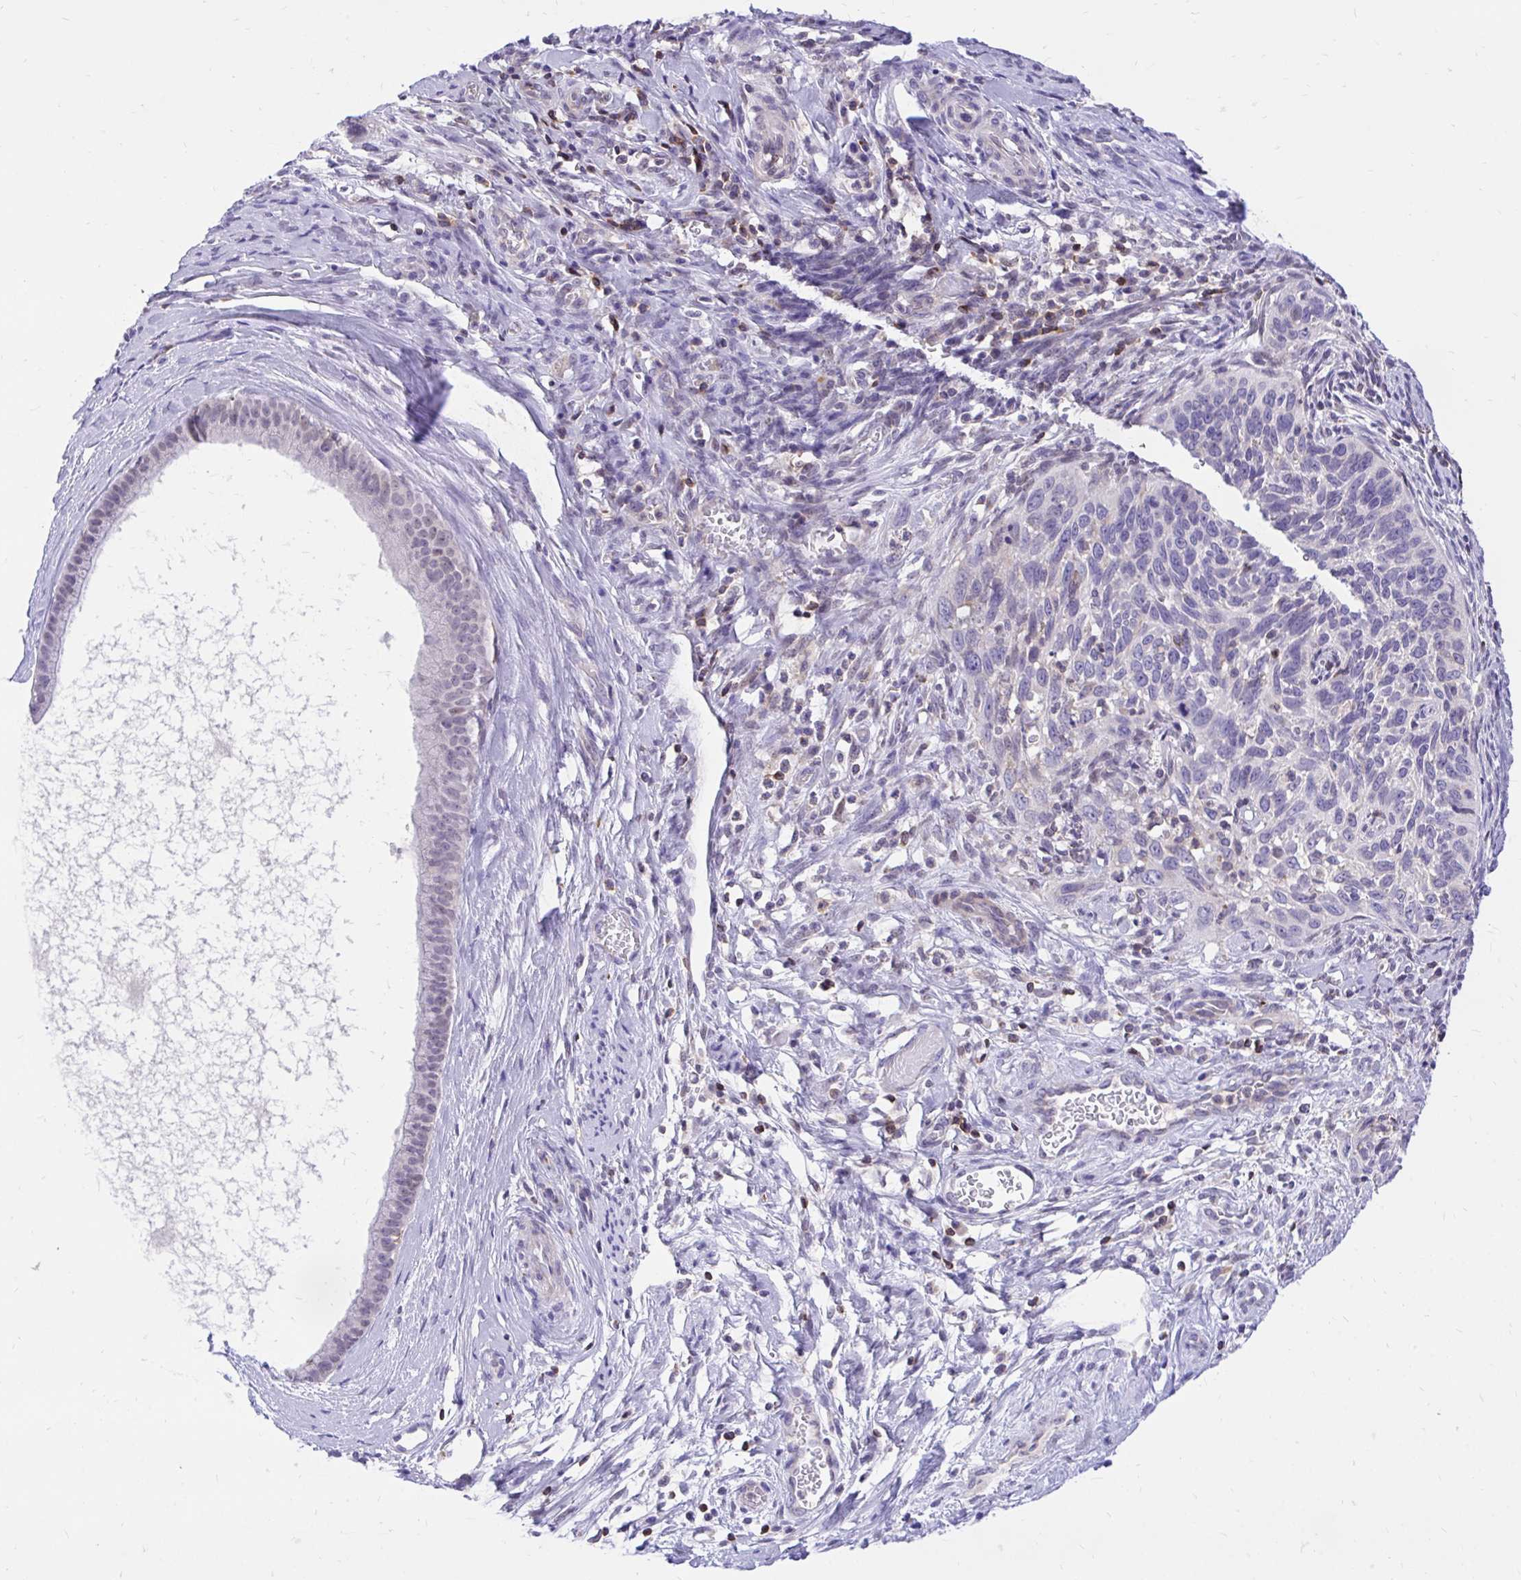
{"staining": {"intensity": "negative", "quantity": "none", "location": "none"}, "tissue": "cervical cancer", "cell_type": "Tumor cells", "image_type": "cancer", "snomed": [{"axis": "morphology", "description": "Squamous cell carcinoma, NOS"}, {"axis": "topography", "description": "Cervix"}], "caption": "The image reveals no staining of tumor cells in cervical squamous cell carcinoma.", "gene": "CXCL8", "patient": {"sex": "female", "age": 51}}